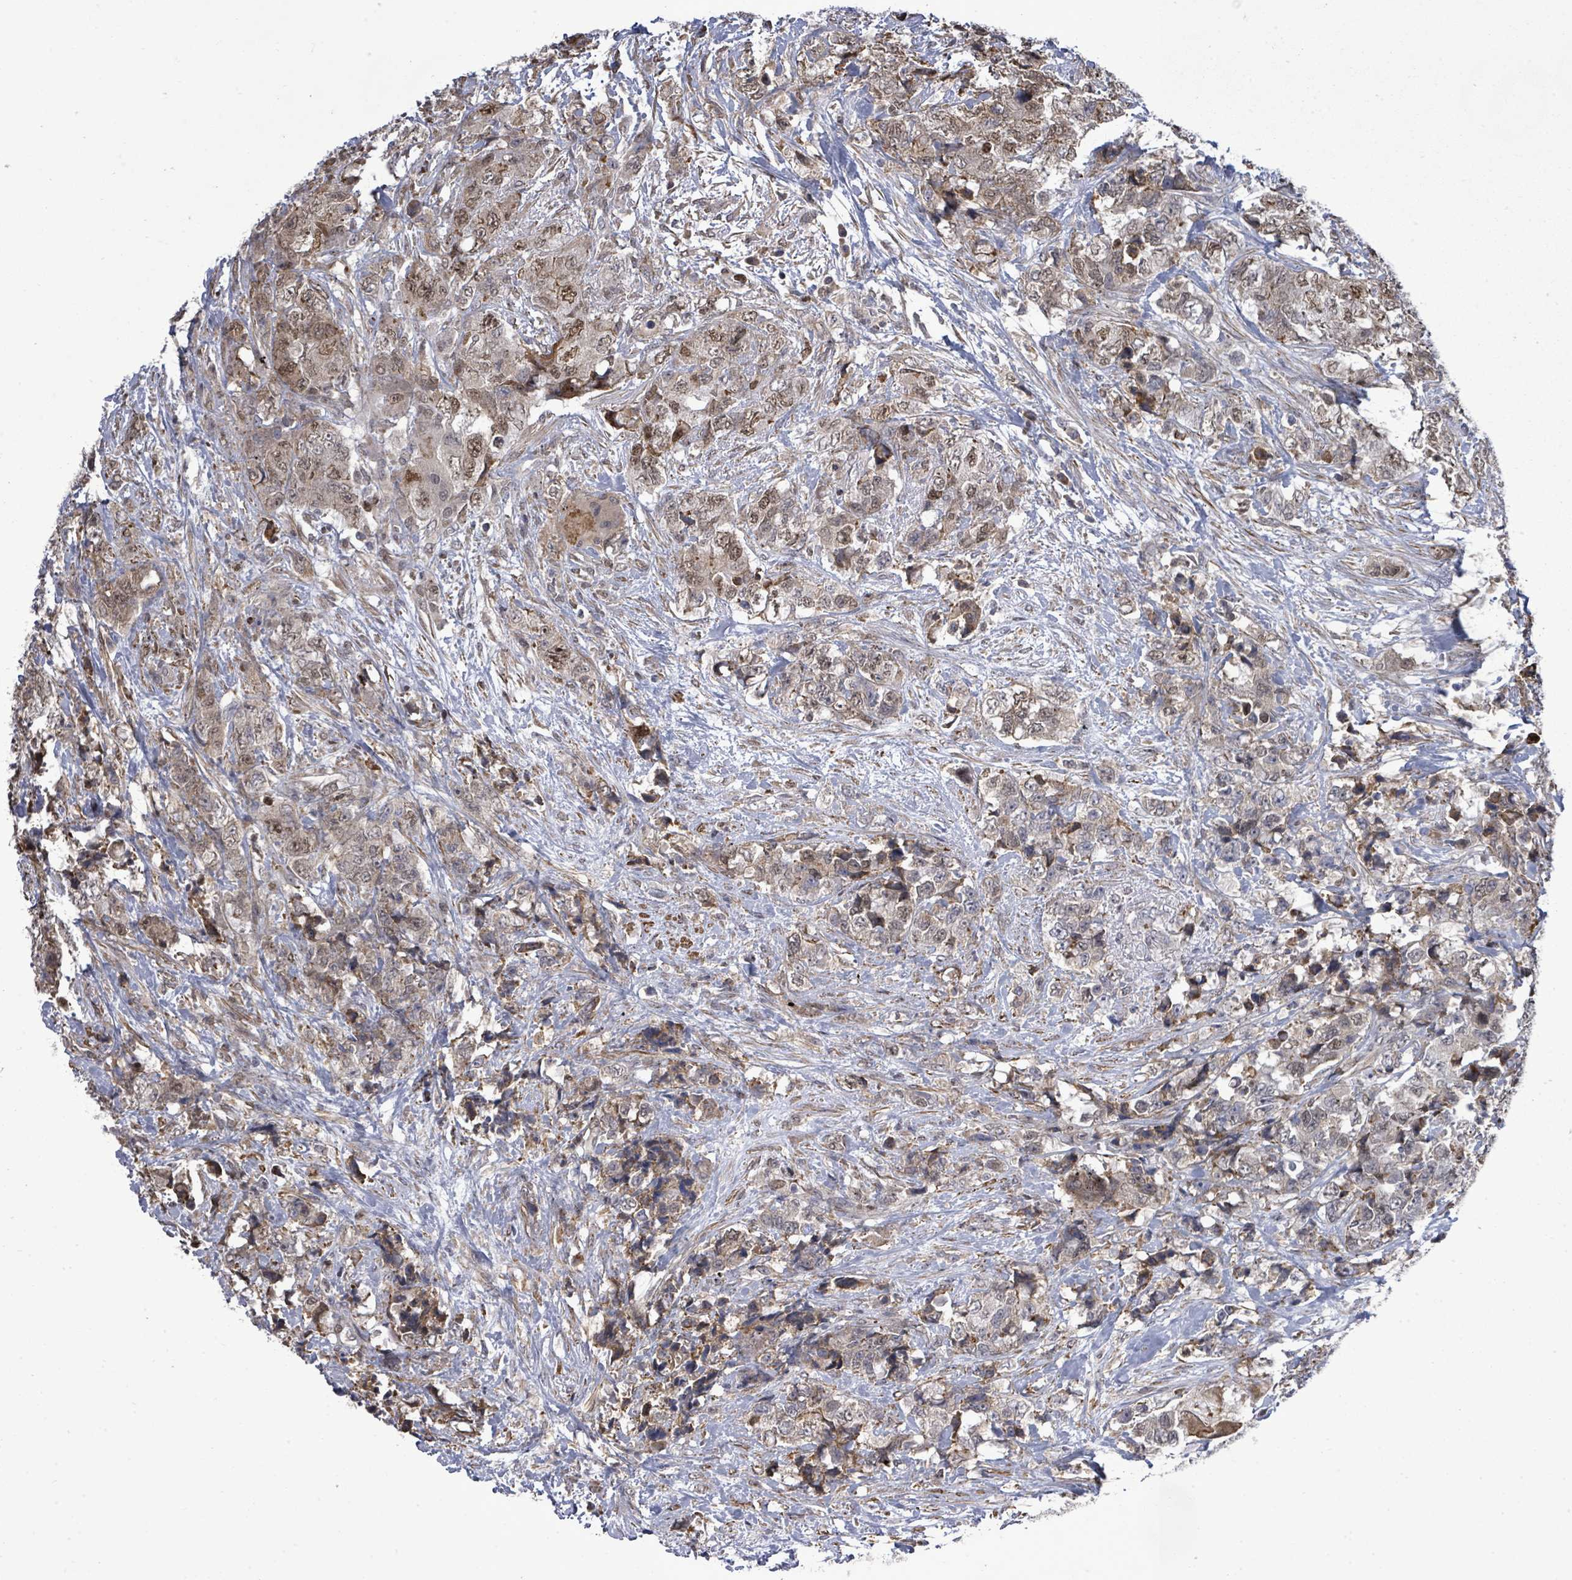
{"staining": {"intensity": "weak", "quantity": "25%-75%", "location": "cytoplasmic/membranous,nuclear"}, "tissue": "urothelial cancer", "cell_type": "Tumor cells", "image_type": "cancer", "snomed": [{"axis": "morphology", "description": "Urothelial carcinoma, High grade"}, {"axis": "topography", "description": "Urinary bladder"}], "caption": "Weak cytoplasmic/membranous and nuclear protein positivity is present in about 25%-75% of tumor cells in high-grade urothelial carcinoma.", "gene": "PAPSS1", "patient": {"sex": "female", "age": 78}}